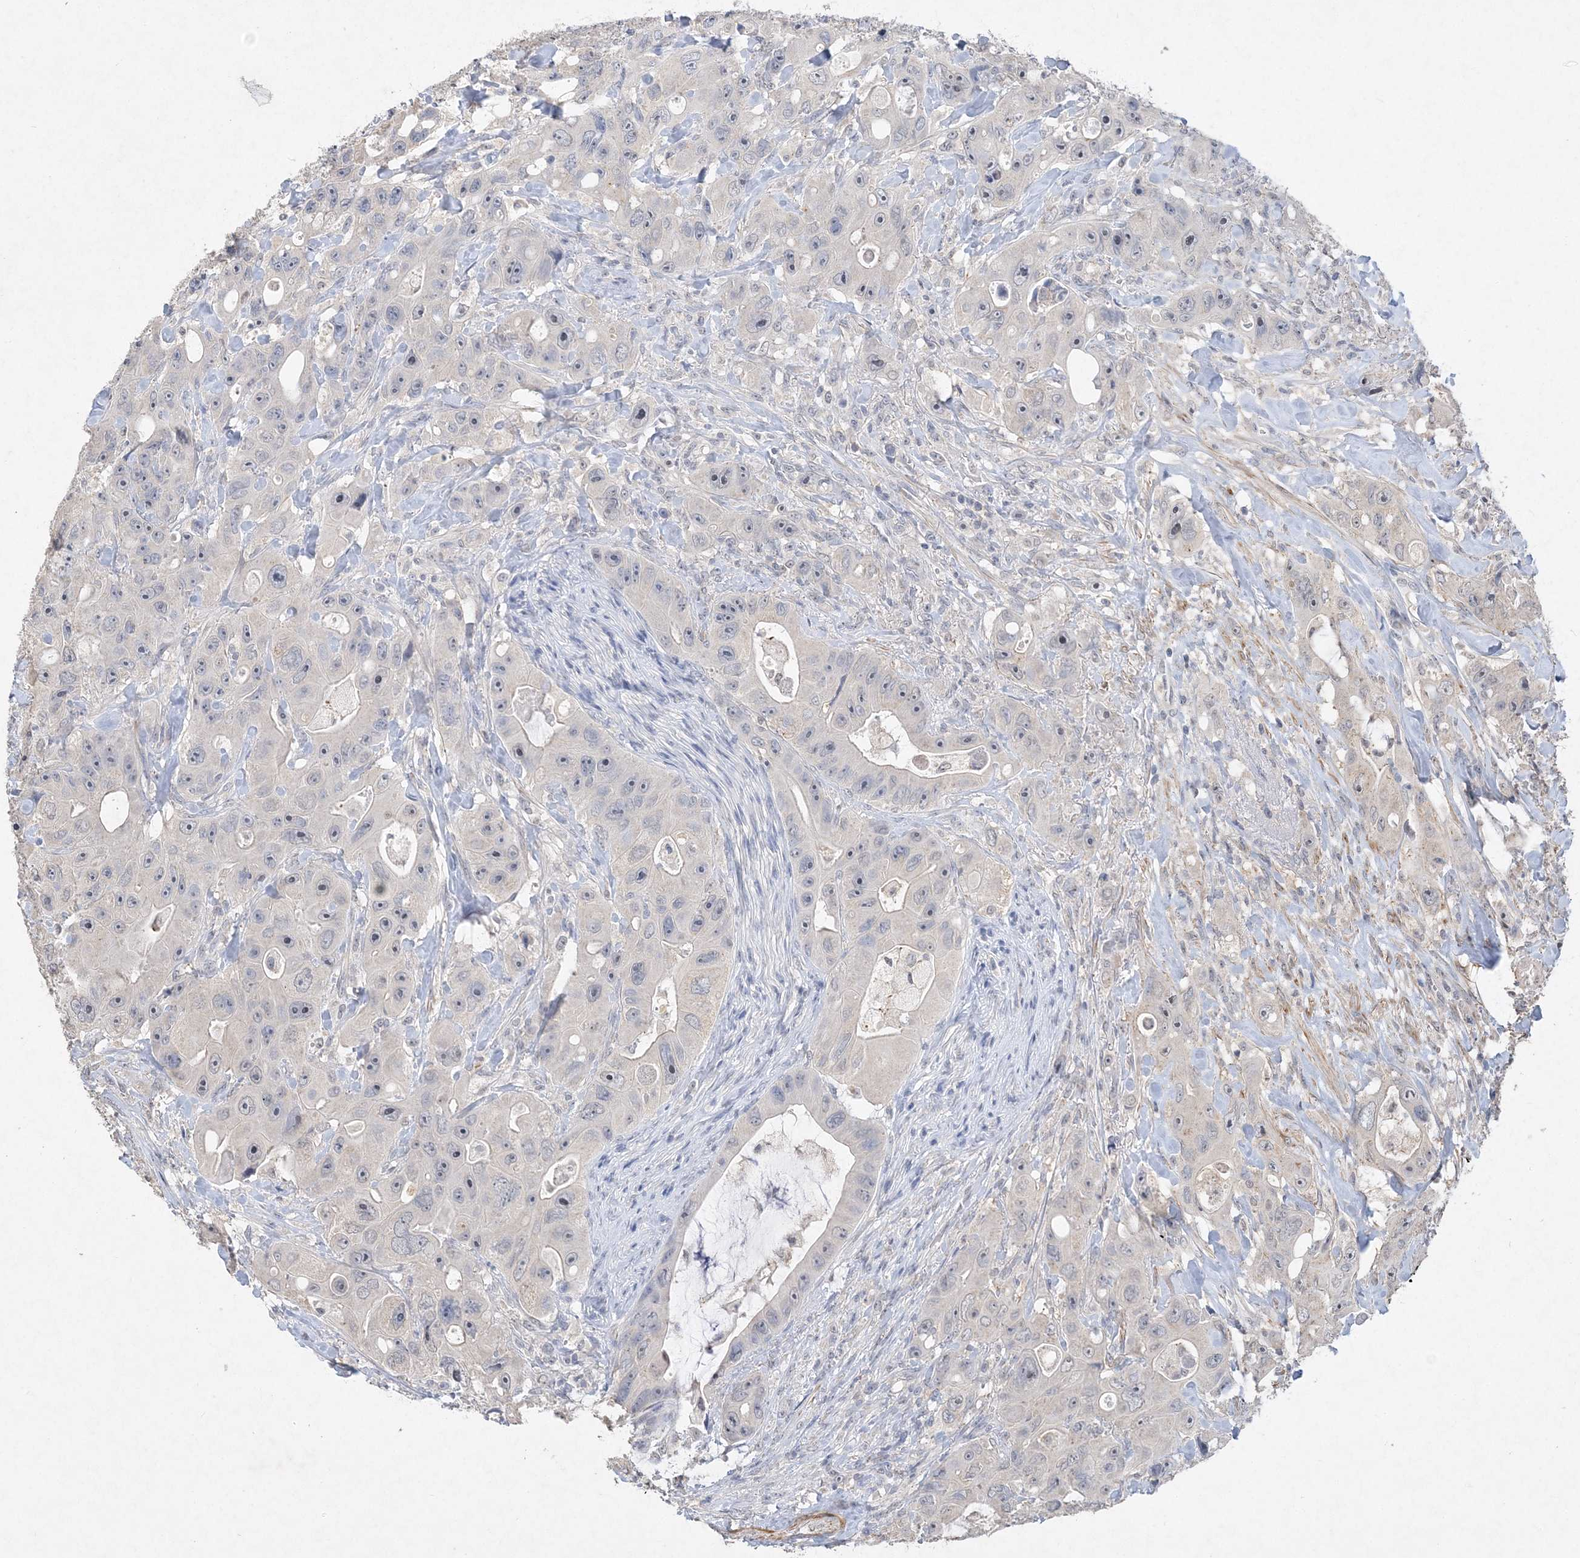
{"staining": {"intensity": "negative", "quantity": "none", "location": "none"}, "tissue": "colorectal cancer", "cell_type": "Tumor cells", "image_type": "cancer", "snomed": [{"axis": "morphology", "description": "Adenocarcinoma, NOS"}, {"axis": "topography", "description": "Colon"}], "caption": "Immunohistochemistry photomicrograph of adenocarcinoma (colorectal) stained for a protein (brown), which reveals no positivity in tumor cells.", "gene": "C11orf58", "patient": {"sex": "female", "age": 46}}